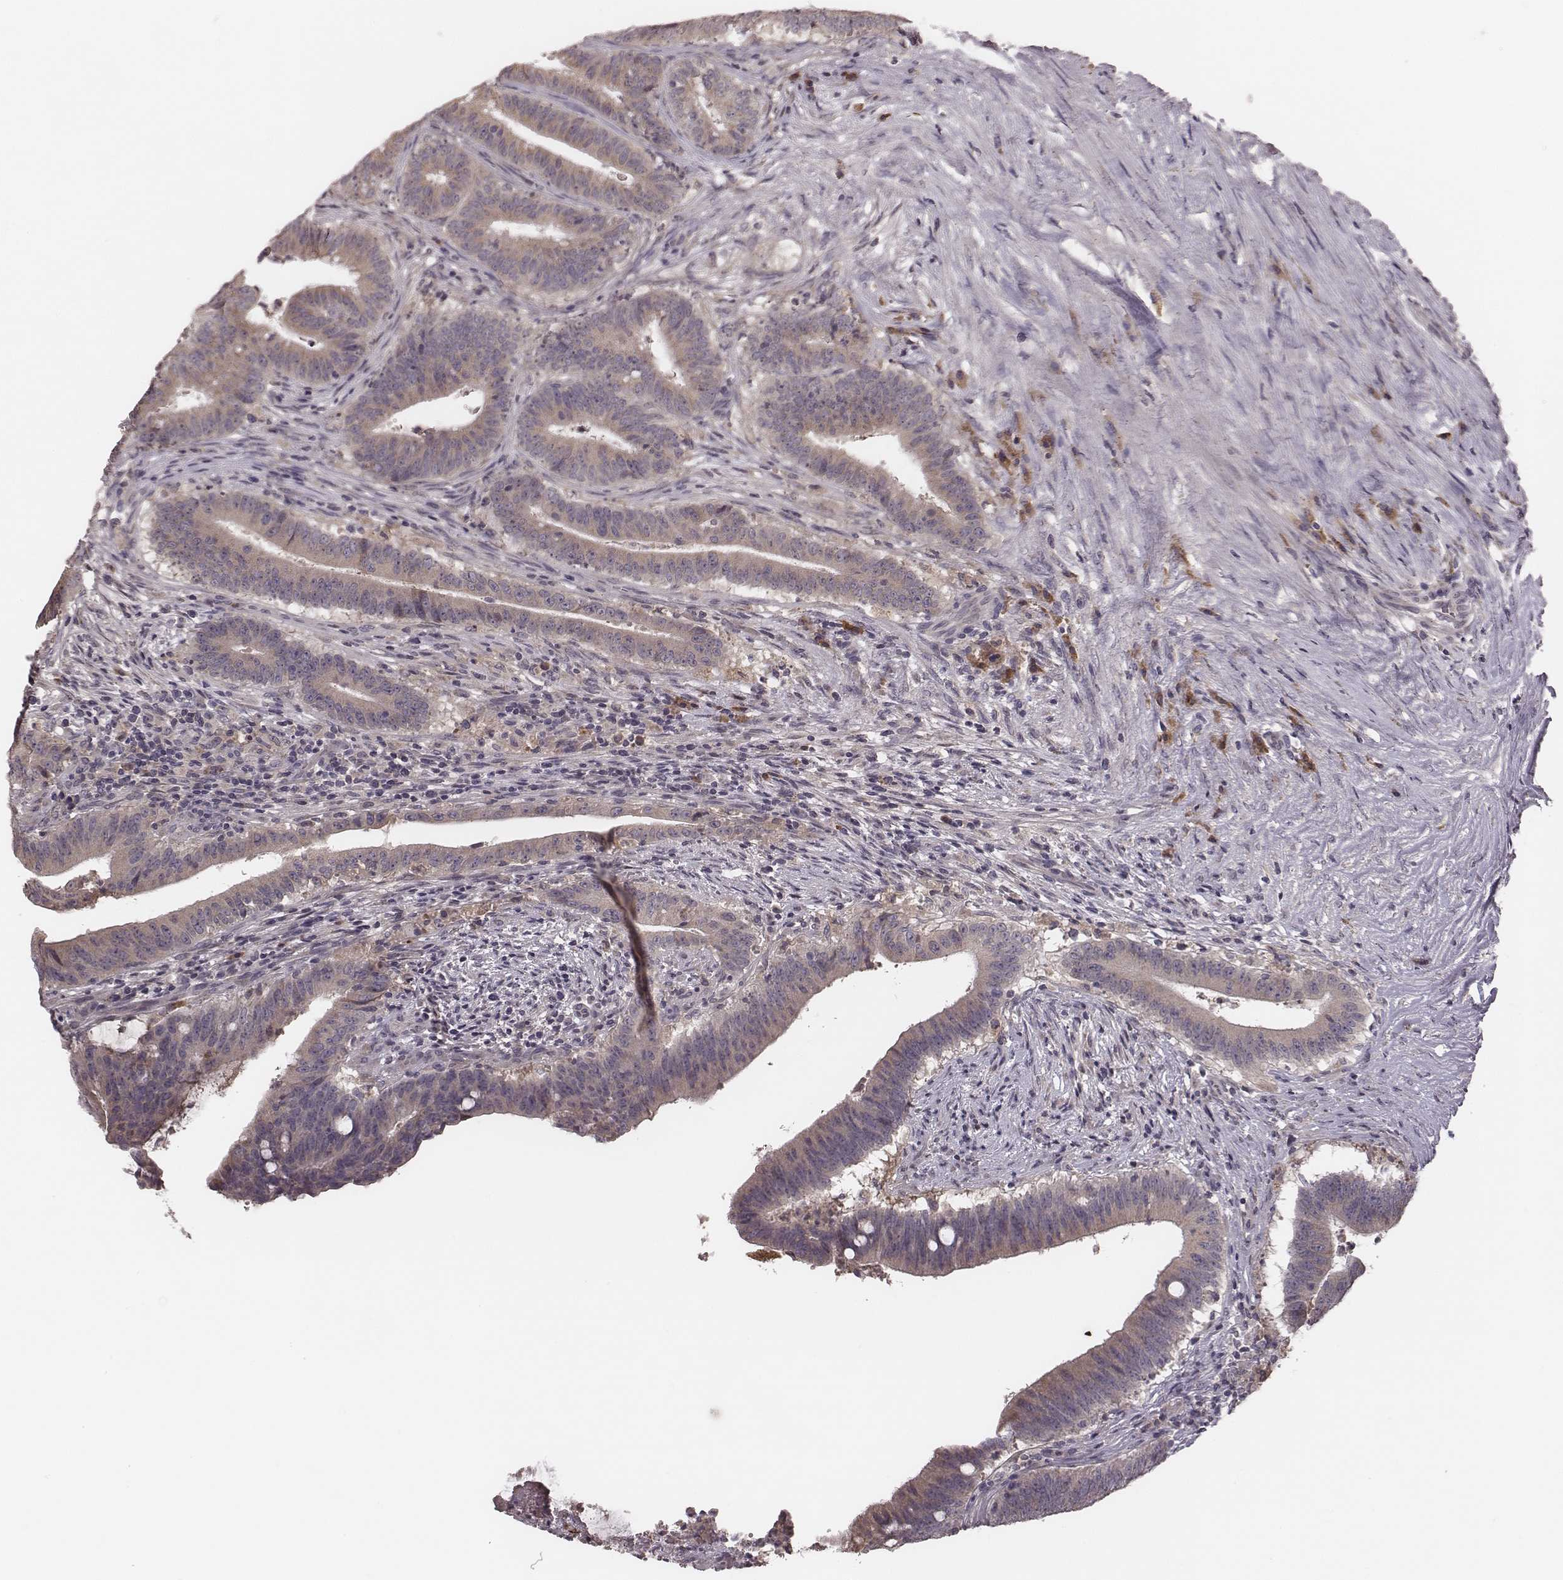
{"staining": {"intensity": "weak", "quantity": ">75%", "location": "cytoplasmic/membranous"}, "tissue": "colorectal cancer", "cell_type": "Tumor cells", "image_type": "cancer", "snomed": [{"axis": "morphology", "description": "Adenocarcinoma, NOS"}, {"axis": "topography", "description": "Colon"}], "caption": "This photomicrograph demonstrates colorectal adenocarcinoma stained with IHC to label a protein in brown. The cytoplasmic/membranous of tumor cells show weak positivity for the protein. Nuclei are counter-stained blue.", "gene": "P2RX5", "patient": {"sex": "female", "age": 43}}